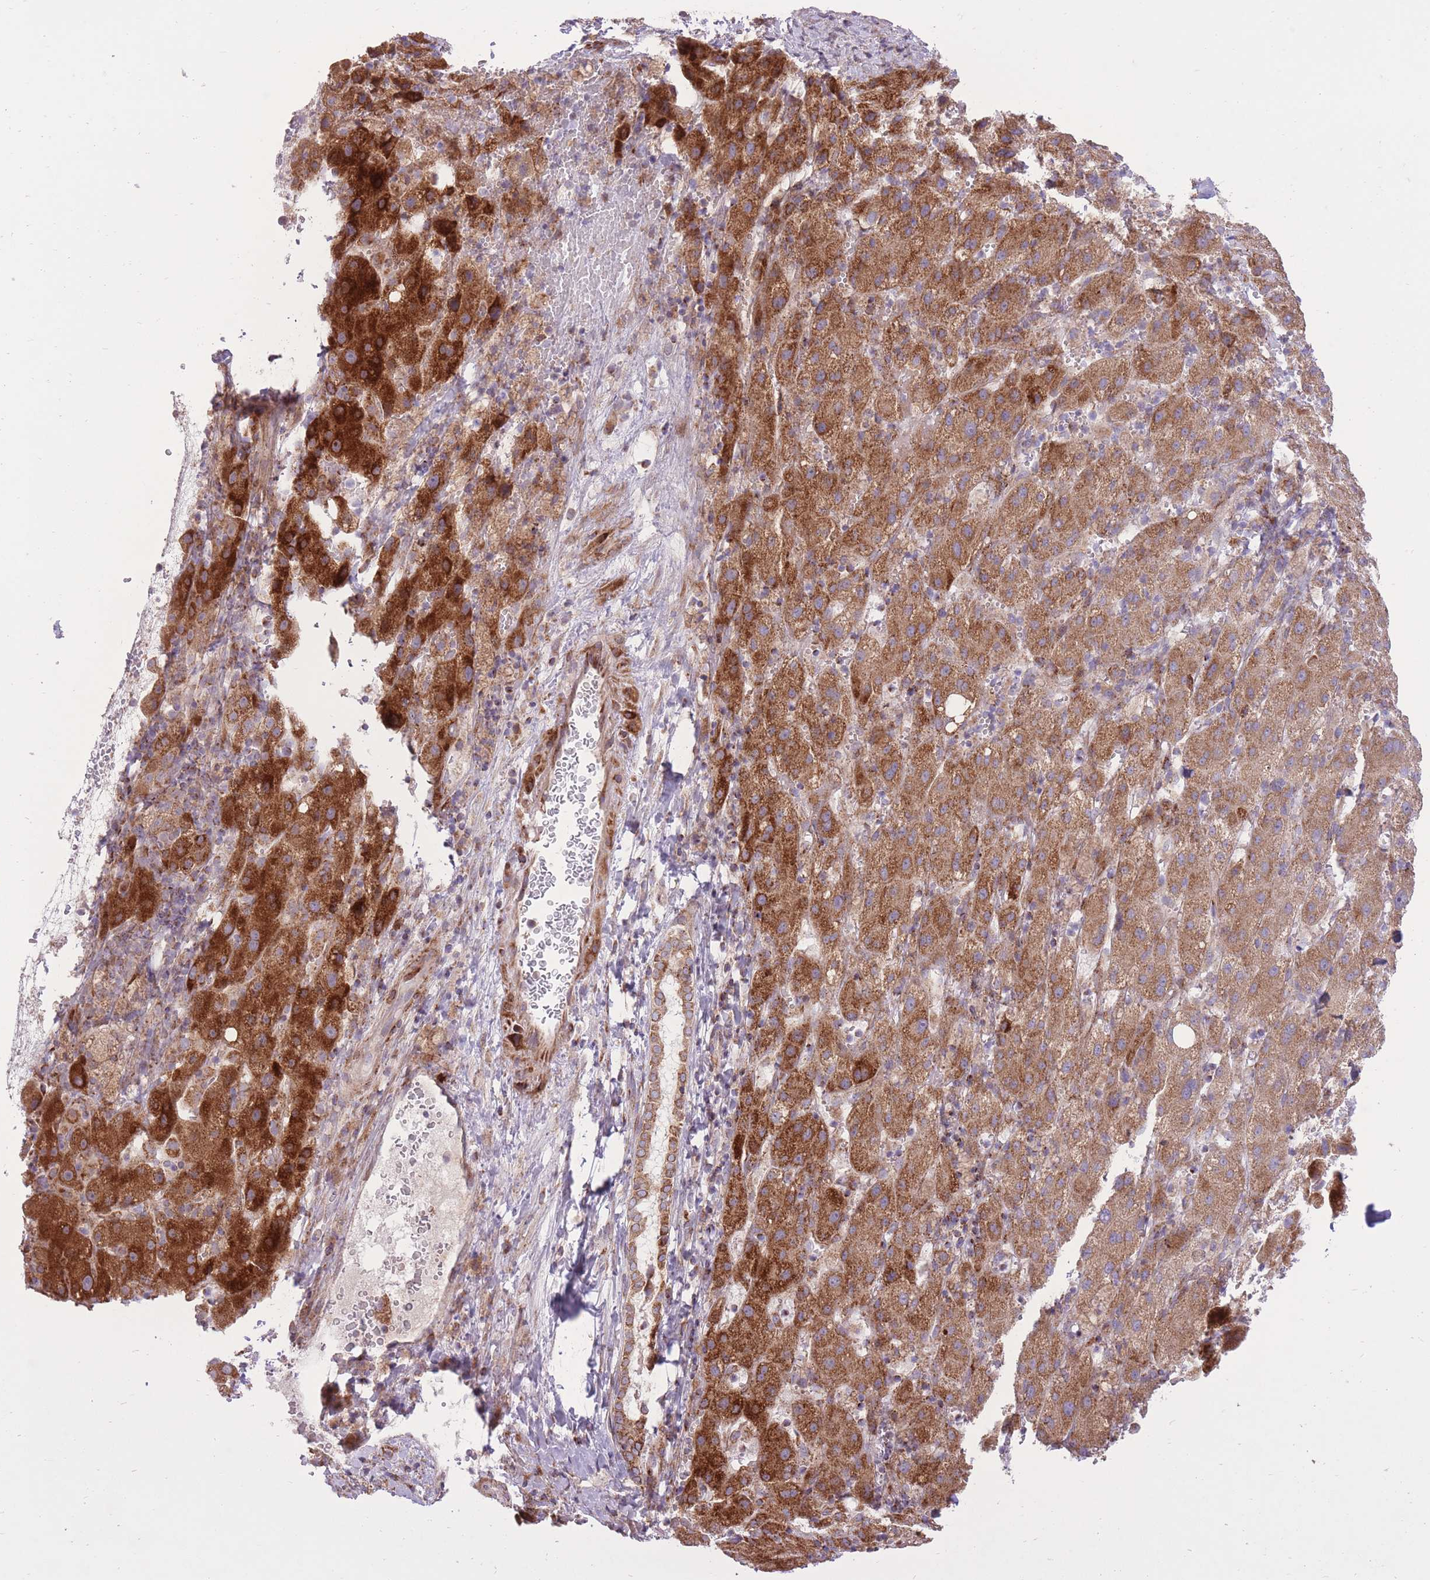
{"staining": {"intensity": "strong", "quantity": ">75%", "location": "cytoplasmic/membranous"}, "tissue": "liver cancer", "cell_type": "Tumor cells", "image_type": "cancer", "snomed": [{"axis": "morphology", "description": "Carcinoma, Hepatocellular, NOS"}, {"axis": "topography", "description": "Liver"}], "caption": "Immunohistochemistry (IHC) image of liver hepatocellular carcinoma stained for a protein (brown), which demonstrates high levels of strong cytoplasmic/membranous staining in approximately >75% of tumor cells.", "gene": "SLC4A4", "patient": {"sex": "female", "age": 58}}